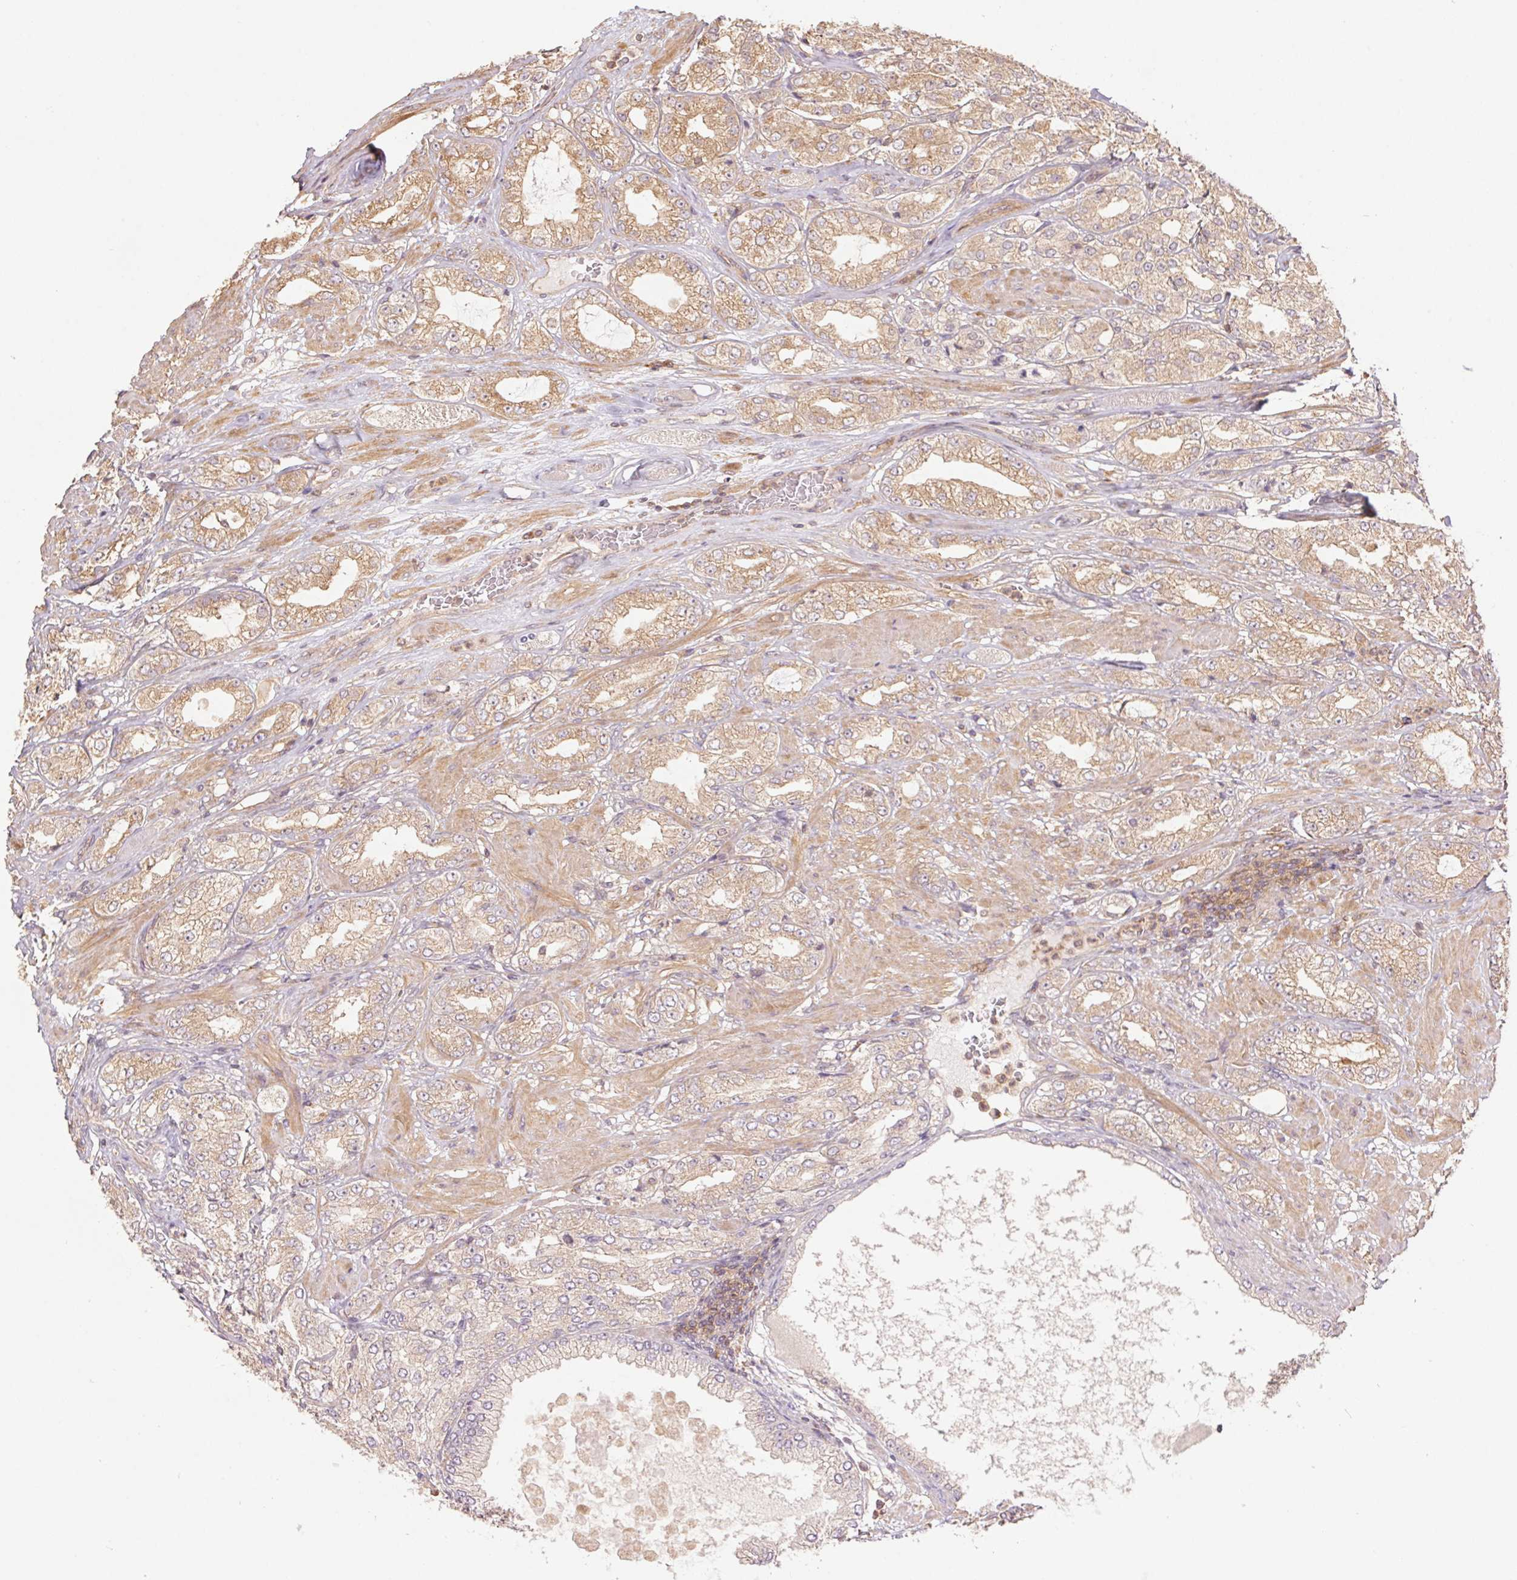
{"staining": {"intensity": "moderate", "quantity": "25%-75%", "location": "cytoplasmic/membranous"}, "tissue": "prostate cancer", "cell_type": "Tumor cells", "image_type": "cancer", "snomed": [{"axis": "morphology", "description": "Adenocarcinoma, High grade"}, {"axis": "topography", "description": "Prostate"}], "caption": "About 25%-75% of tumor cells in human prostate cancer (adenocarcinoma (high-grade)) show moderate cytoplasmic/membranous protein positivity as visualized by brown immunohistochemical staining.", "gene": "TUBA3D", "patient": {"sex": "male", "age": 68}}